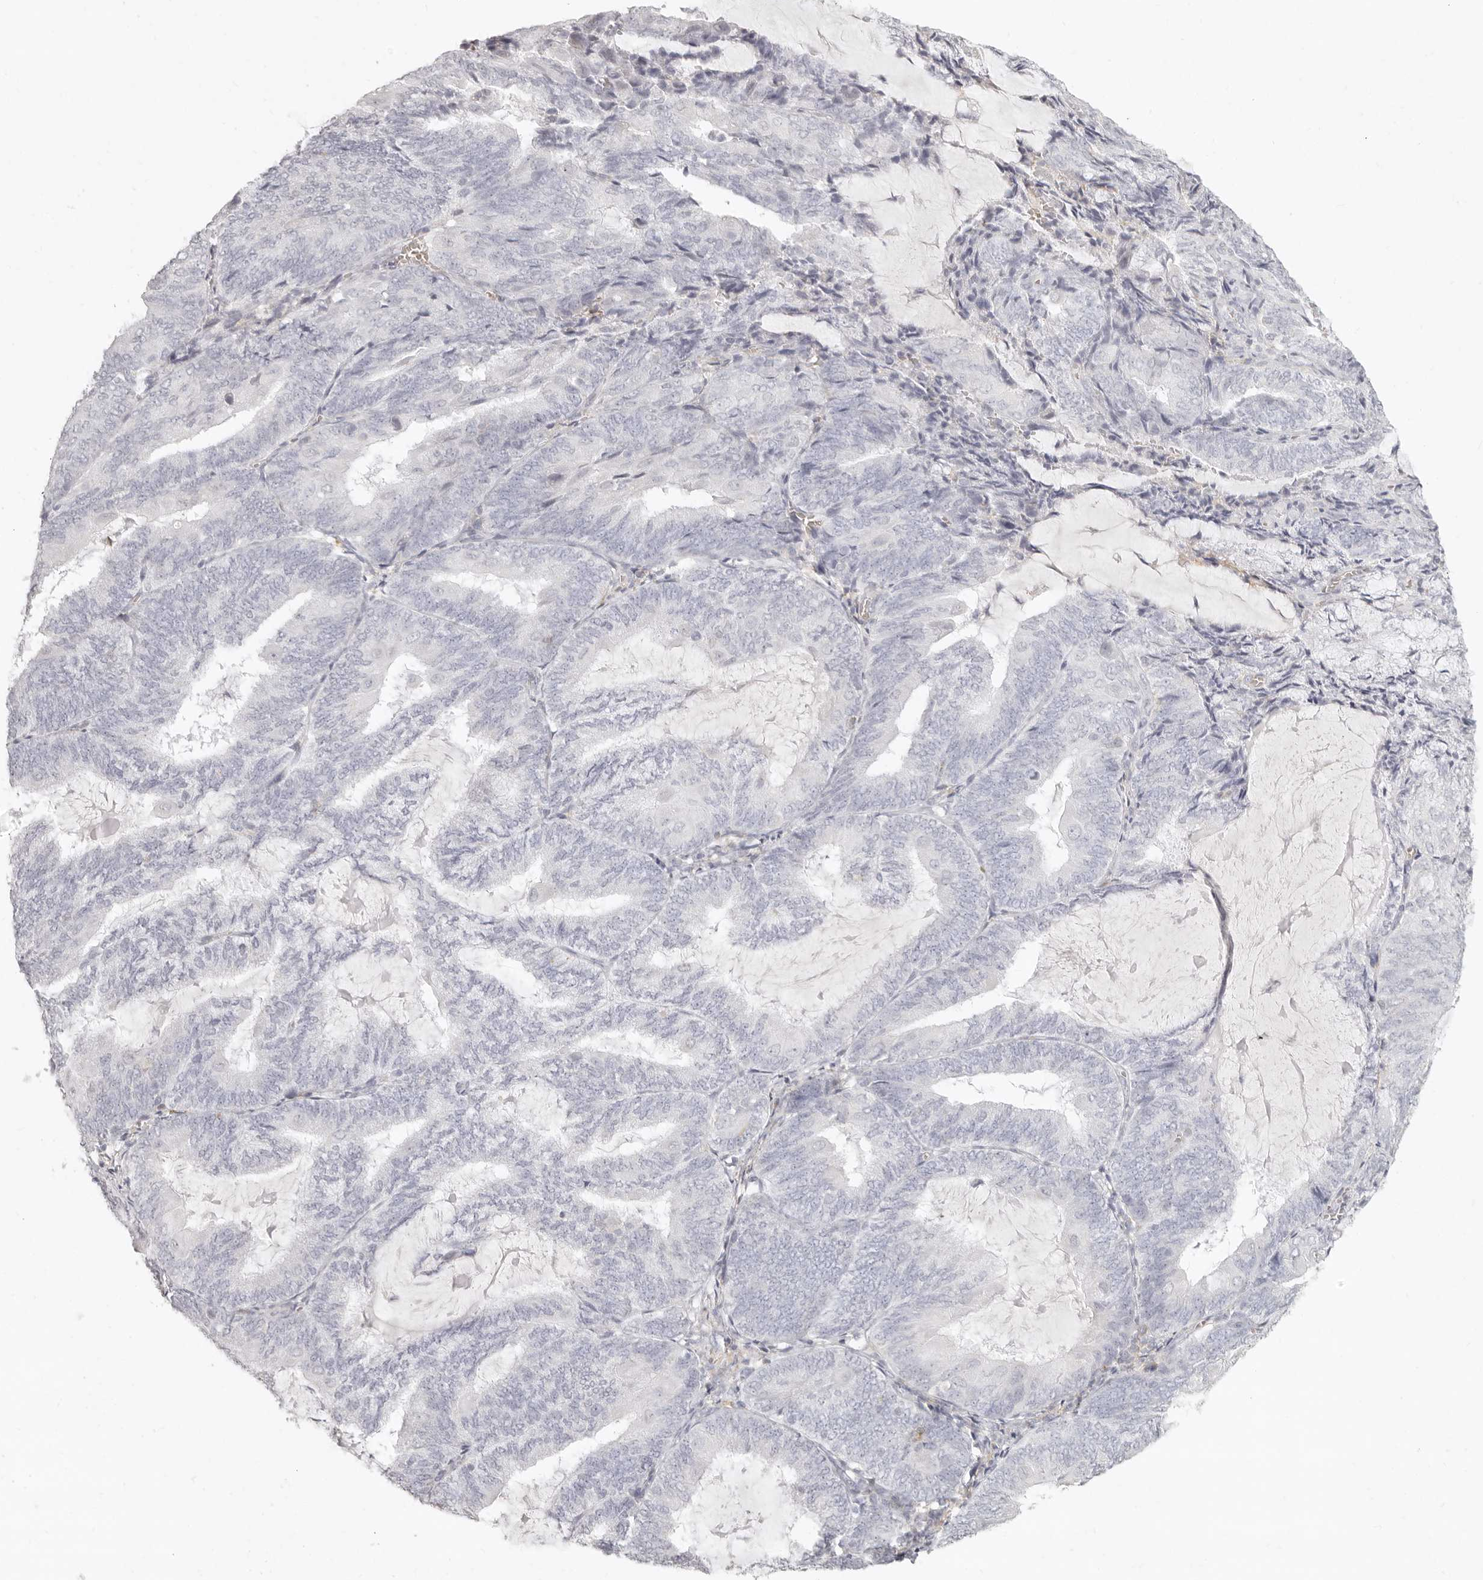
{"staining": {"intensity": "negative", "quantity": "none", "location": "none"}, "tissue": "endometrial cancer", "cell_type": "Tumor cells", "image_type": "cancer", "snomed": [{"axis": "morphology", "description": "Adenocarcinoma, NOS"}, {"axis": "topography", "description": "Endometrium"}], "caption": "Immunohistochemical staining of endometrial cancer (adenocarcinoma) reveals no significant expression in tumor cells.", "gene": "NIBAN1", "patient": {"sex": "female", "age": 81}}